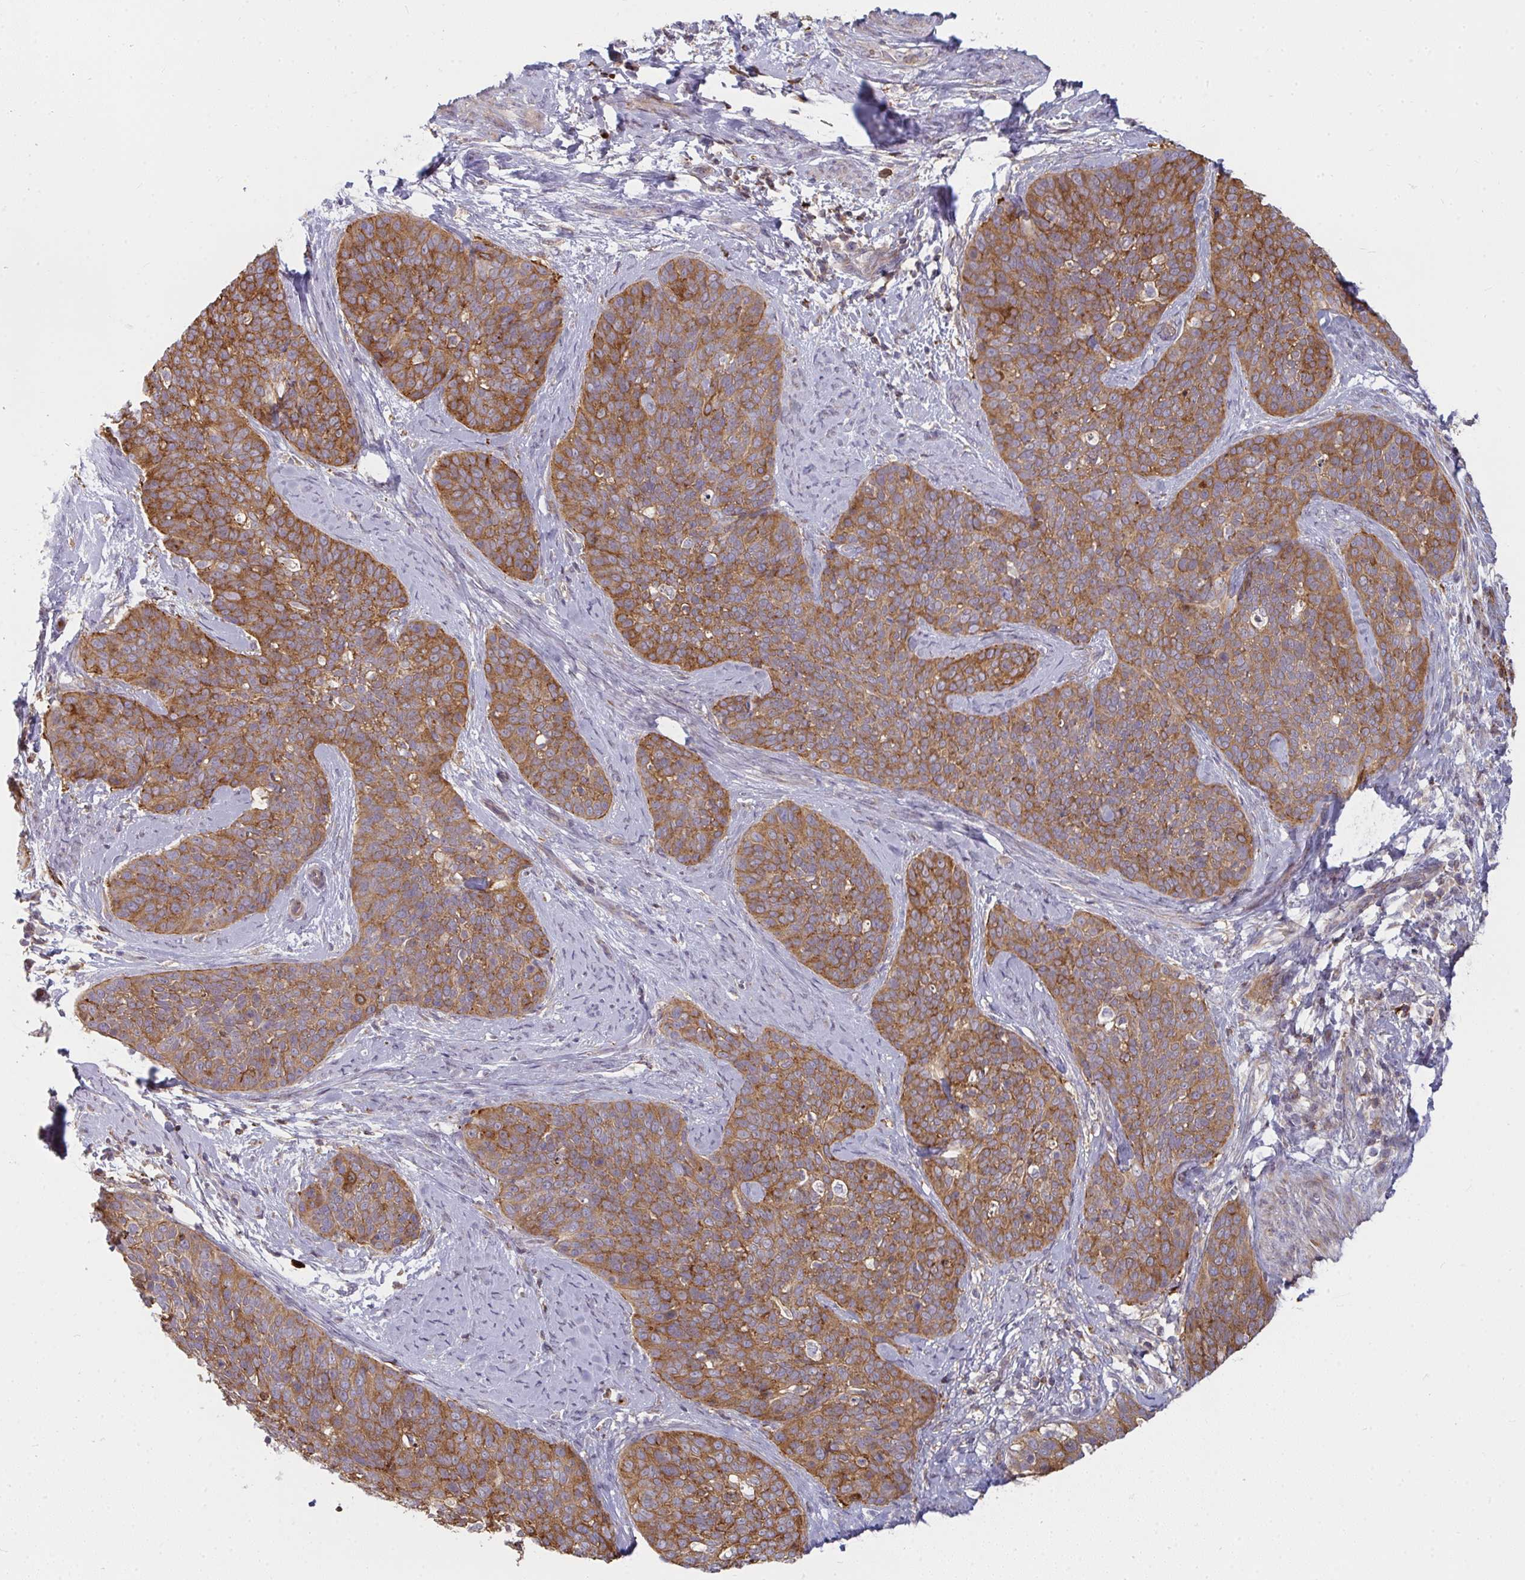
{"staining": {"intensity": "moderate", "quantity": ">75%", "location": "cytoplasmic/membranous"}, "tissue": "cervical cancer", "cell_type": "Tumor cells", "image_type": "cancer", "snomed": [{"axis": "morphology", "description": "Squamous cell carcinoma, NOS"}, {"axis": "topography", "description": "Cervix"}], "caption": "Immunohistochemical staining of human cervical cancer (squamous cell carcinoma) shows medium levels of moderate cytoplasmic/membranous protein positivity in about >75% of tumor cells.", "gene": "CSF3R", "patient": {"sex": "female", "age": 69}}